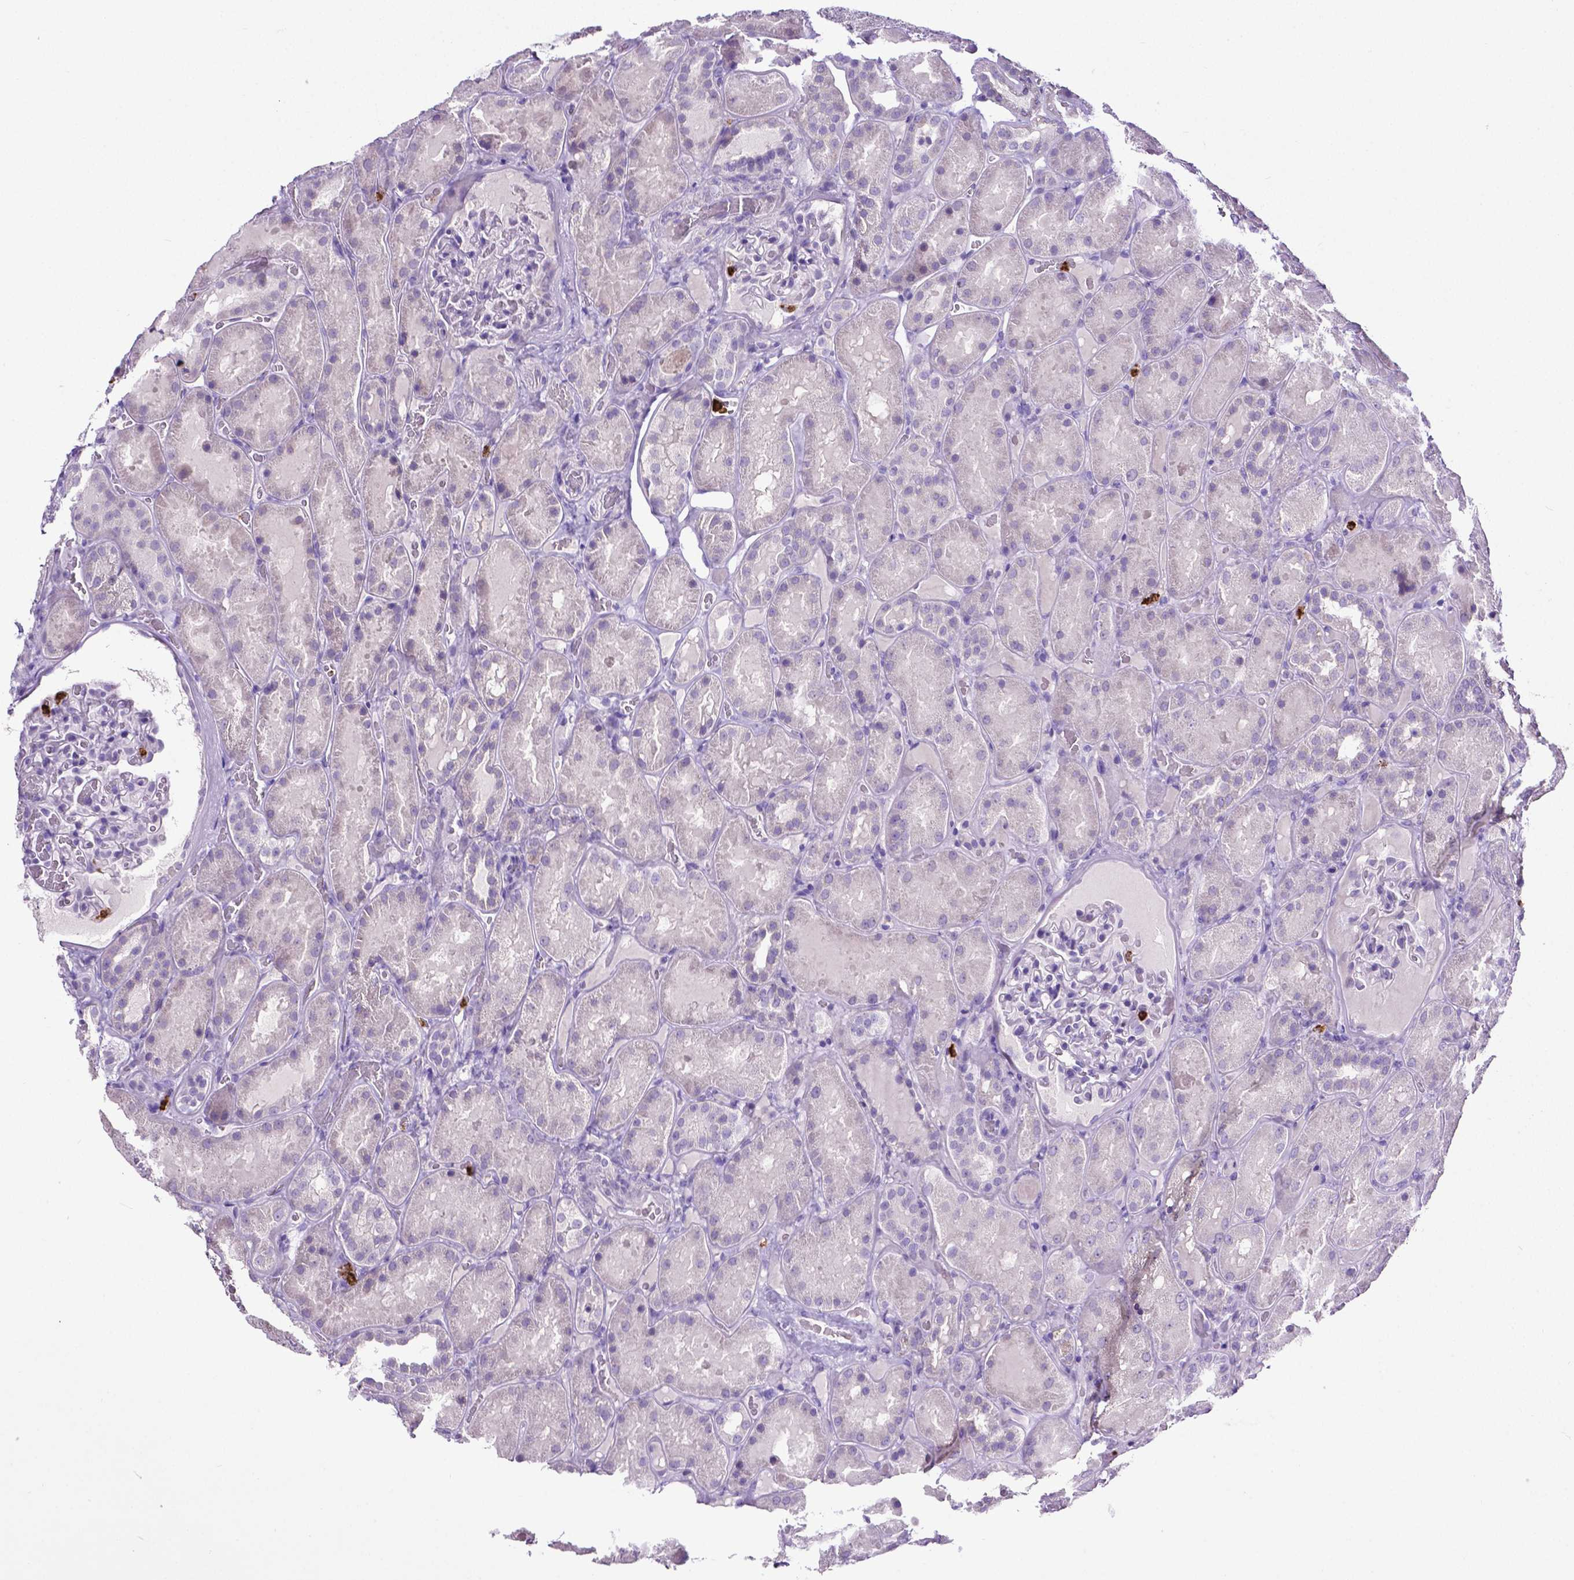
{"staining": {"intensity": "negative", "quantity": "none", "location": "none"}, "tissue": "kidney", "cell_type": "Cells in glomeruli", "image_type": "normal", "snomed": [{"axis": "morphology", "description": "Normal tissue, NOS"}, {"axis": "topography", "description": "Kidney"}], "caption": "The immunohistochemistry (IHC) histopathology image has no significant positivity in cells in glomeruli of kidney. (DAB (3,3'-diaminobenzidine) IHC visualized using brightfield microscopy, high magnification).", "gene": "MMP9", "patient": {"sex": "male", "age": 73}}